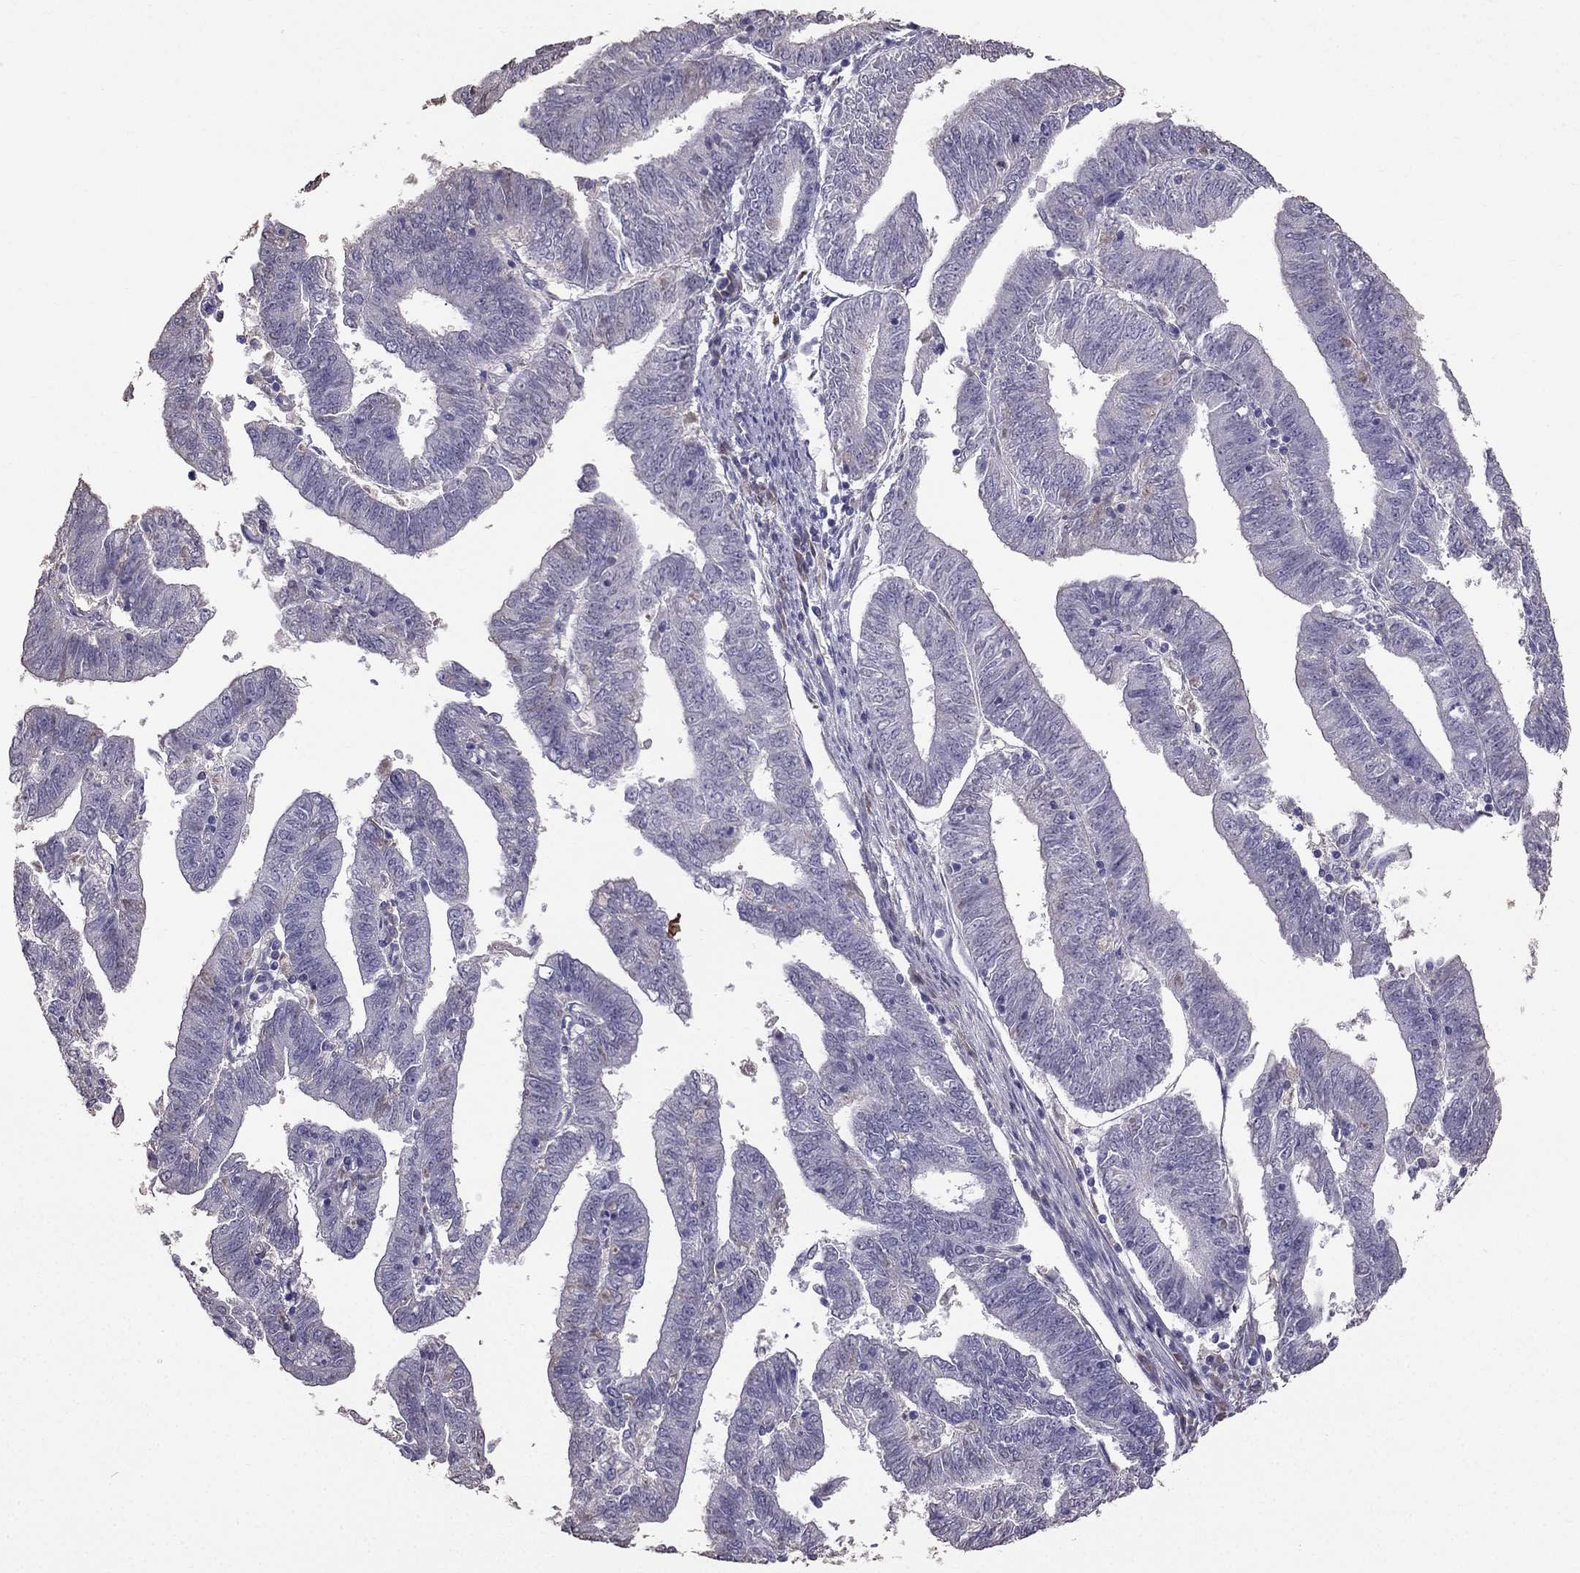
{"staining": {"intensity": "negative", "quantity": "none", "location": "none"}, "tissue": "endometrial cancer", "cell_type": "Tumor cells", "image_type": "cancer", "snomed": [{"axis": "morphology", "description": "Adenocarcinoma, NOS"}, {"axis": "topography", "description": "Endometrium"}], "caption": "High magnification brightfield microscopy of endometrial cancer stained with DAB (3,3'-diaminobenzidine) (brown) and counterstained with hematoxylin (blue): tumor cells show no significant staining.", "gene": "SCG5", "patient": {"sex": "female", "age": 82}}